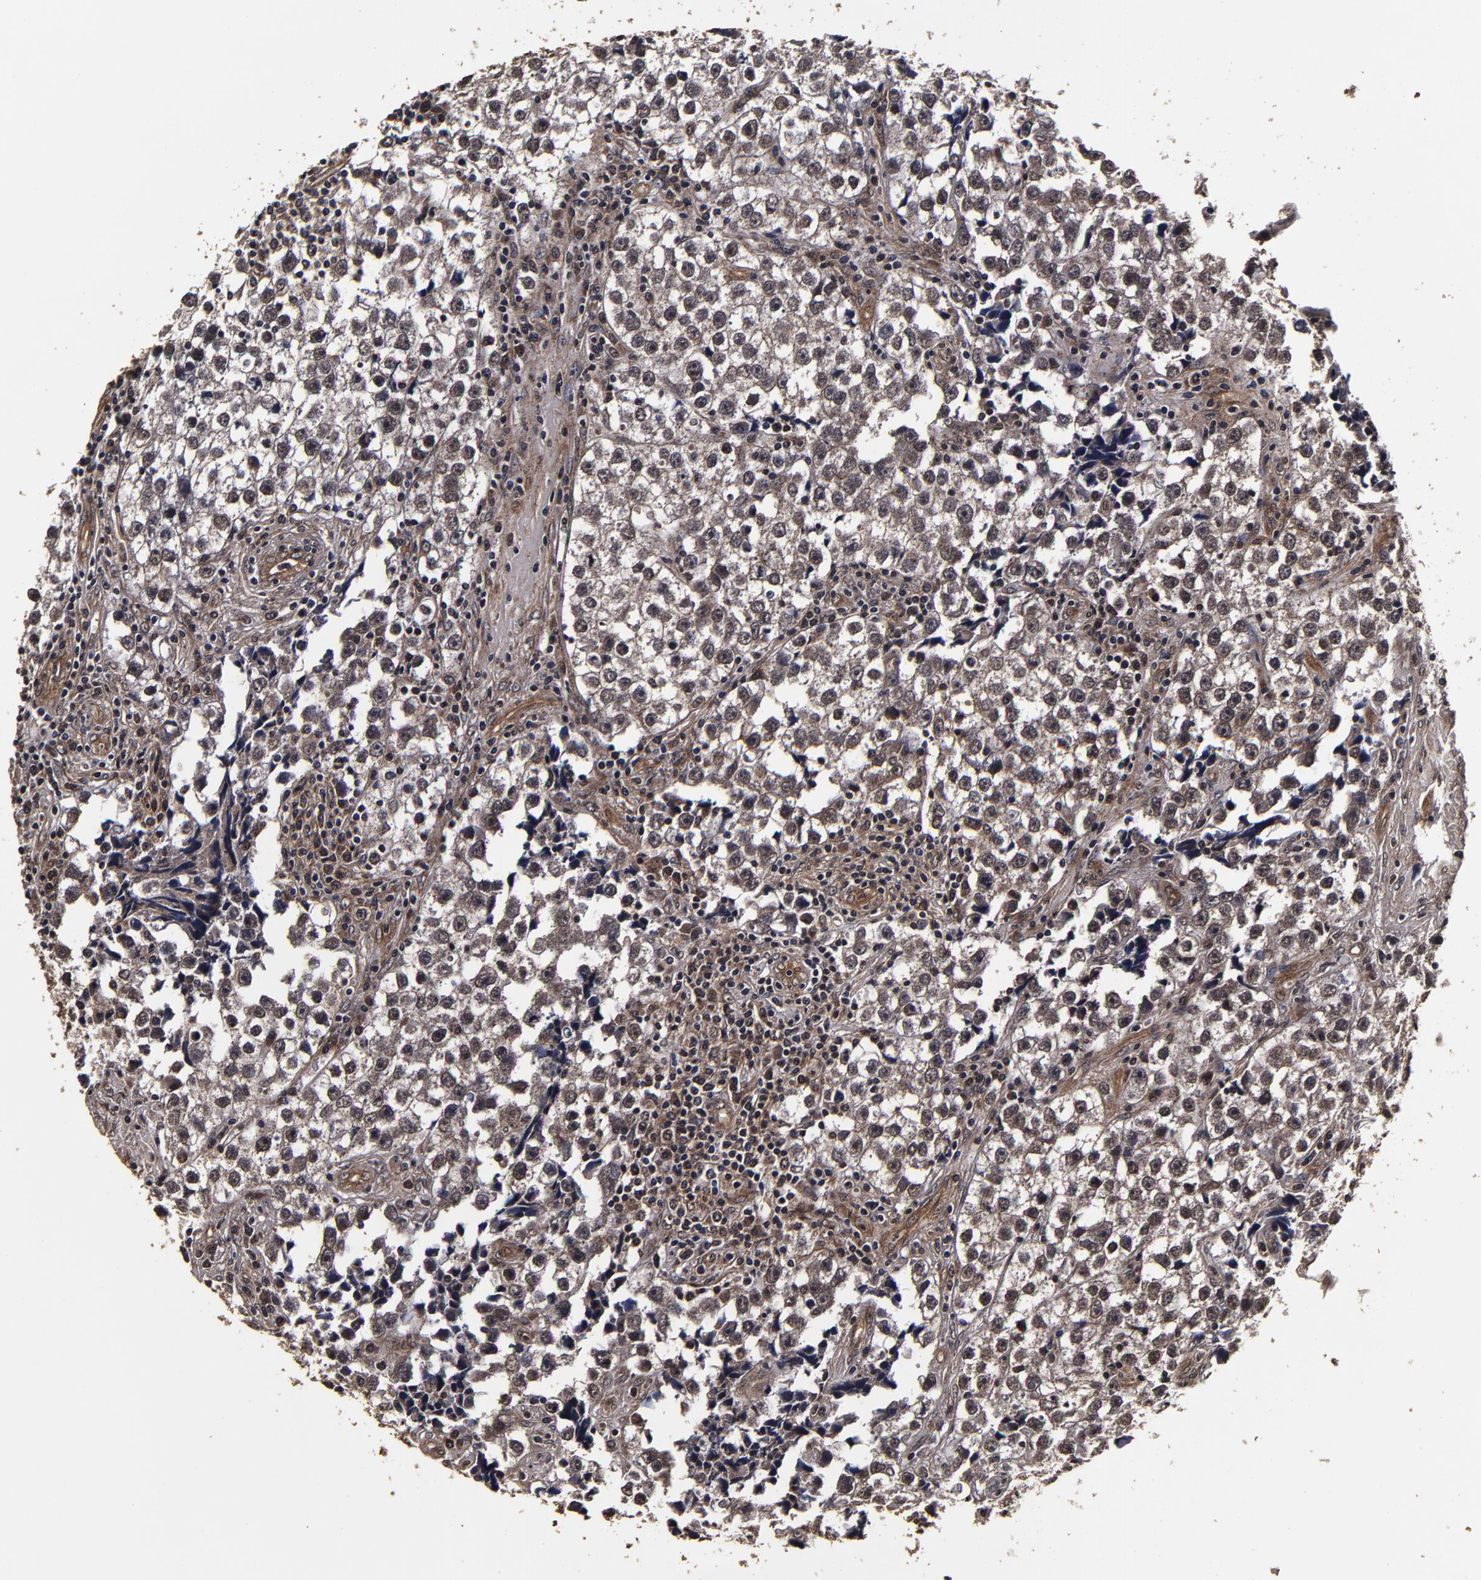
{"staining": {"intensity": "moderate", "quantity": ">75%", "location": "cytoplasmic/membranous,nuclear"}, "tissue": "testis cancer", "cell_type": "Tumor cells", "image_type": "cancer", "snomed": [{"axis": "morphology", "description": "Seminoma, NOS"}, {"axis": "topography", "description": "Testis"}], "caption": "Immunohistochemical staining of human testis cancer (seminoma) exhibits moderate cytoplasmic/membranous and nuclear protein positivity in approximately >75% of tumor cells.", "gene": "MMP15", "patient": {"sex": "male", "age": 32}}